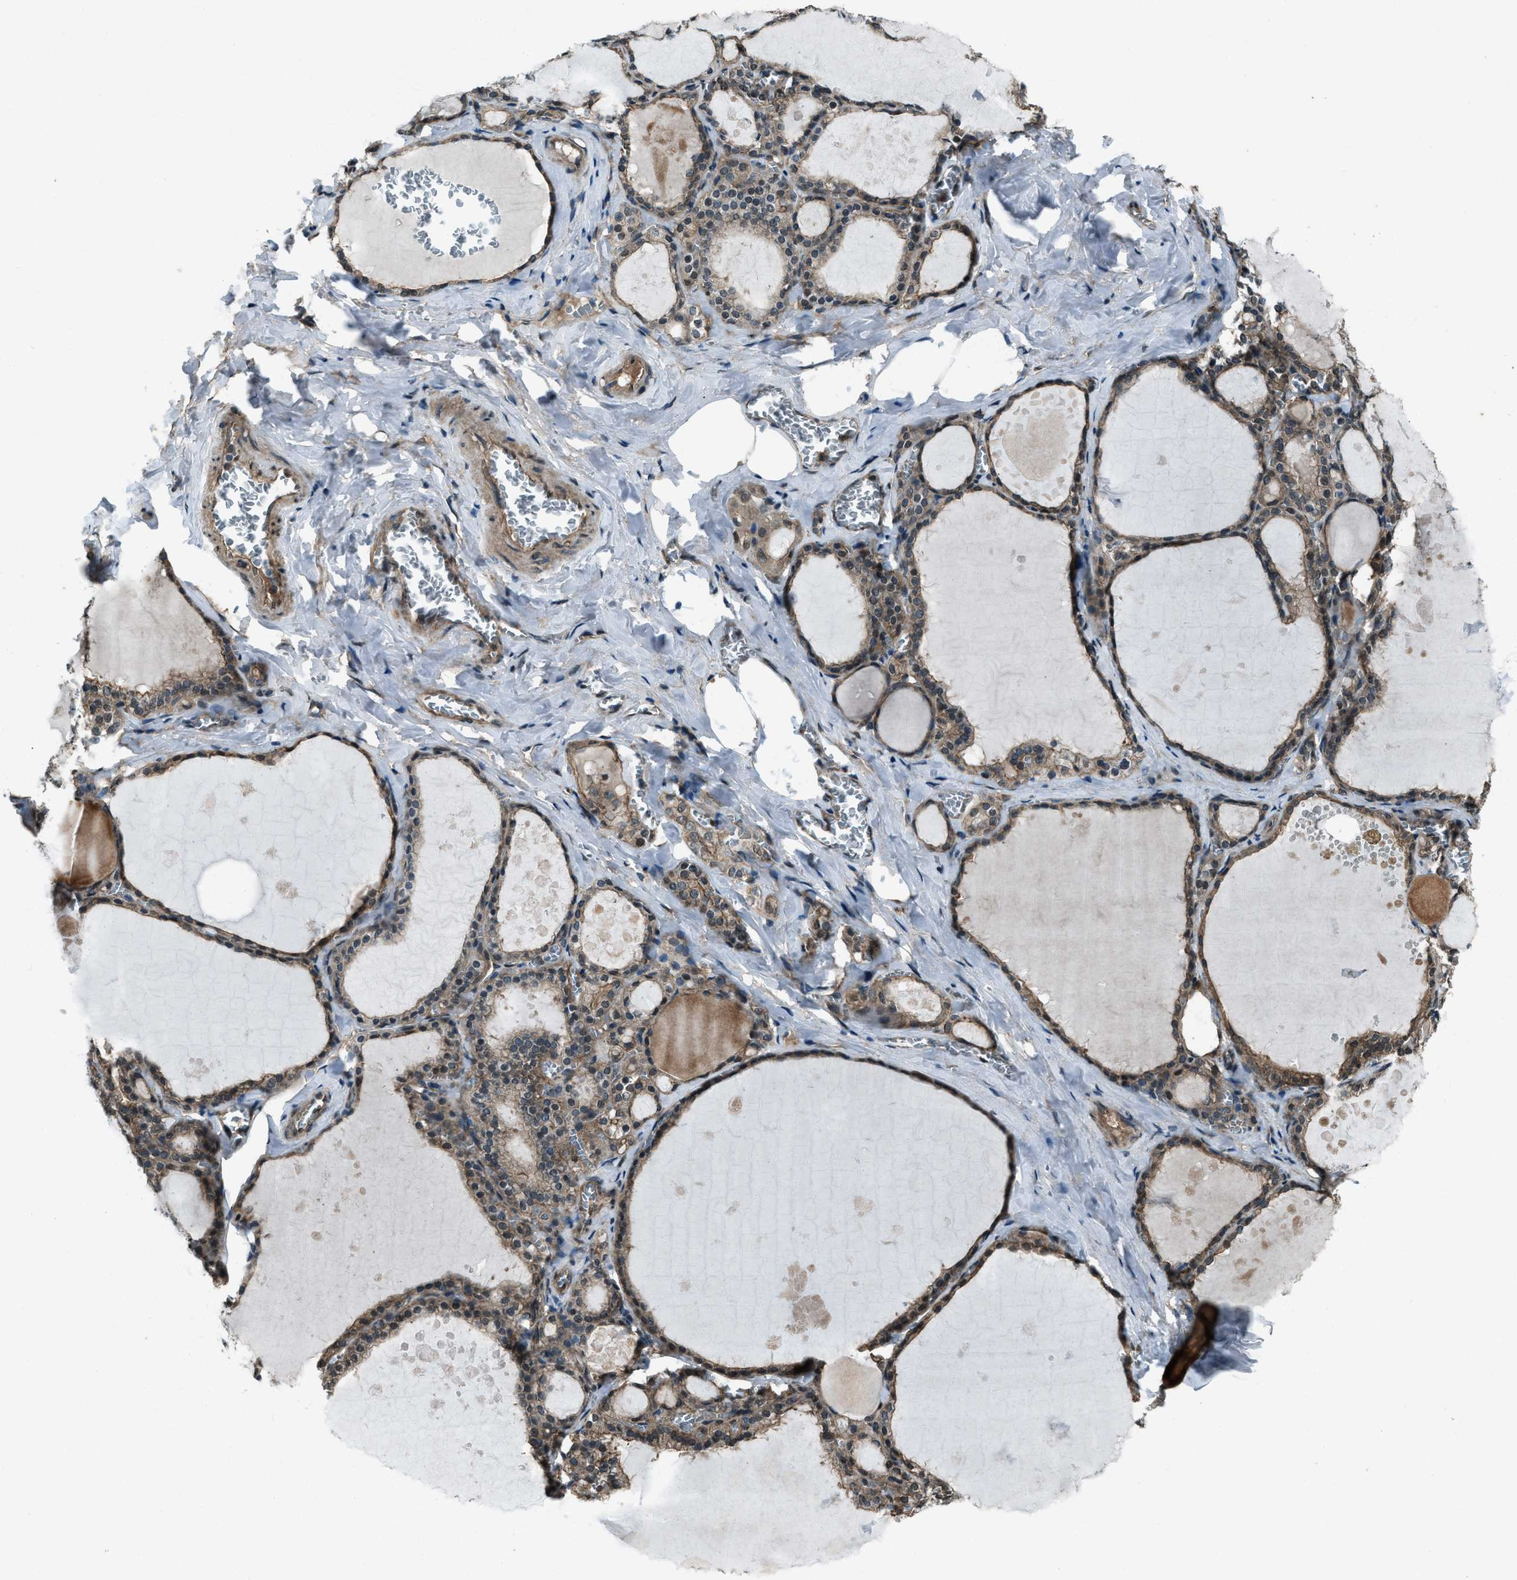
{"staining": {"intensity": "moderate", "quantity": ">75%", "location": "cytoplasmic/membranous"}, "tissue": "thyroid gland", "cell_type": "Glandular cells", "image_type": "normal", "snomed": [{"axis": "morphology", "description": "Normal tissue, NOS"}, {"axis": "topography", "description": "Thyroid gland"}], "caption": "Brown immunohistochemical staining in normal thyroid gland exhibits moderate cytoplasmic/membranous positivity in approximately >75% of glandular cells.", "gene": "SVIL", "patient": {"sex": "male", "age": 56}}